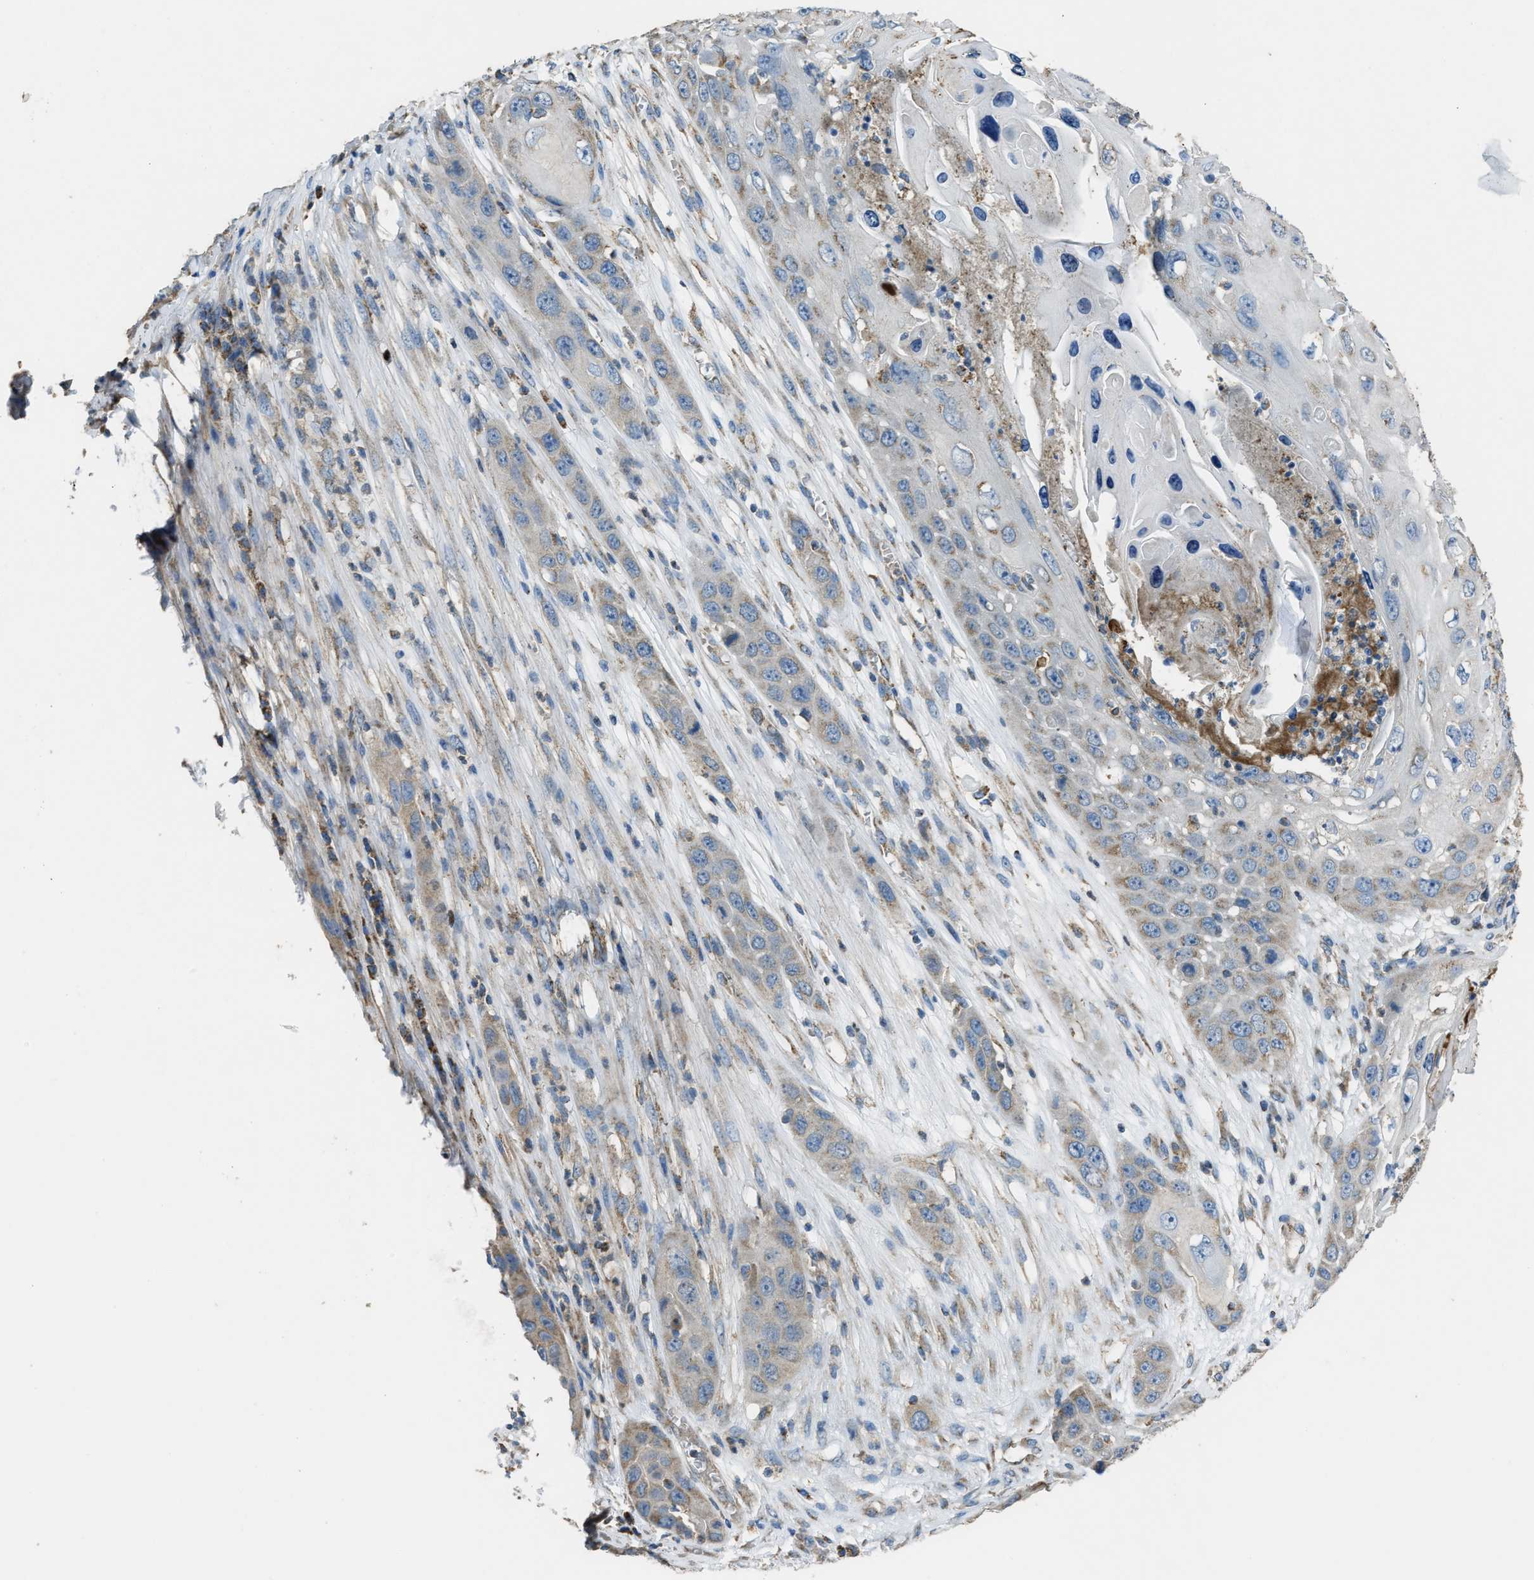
{"staining": {"intensity": "moderate", "quantity": "25%-75%", "location": "cytoplasmic/membranous"}, "tissue": "skin cancer", "cell_type": "Tumor cells", "image_type": "cancer", "snomed": [{"axis": "morphology", "description": "Squamous cell carcinoma, NOS"}, {"axis": "topography", "description": "Skin"}], "caption": "Brown immunohistochemical staining in human squamous cell carcinoma (skin) demonstrates moderate cytoplasmic/membranous staining in approximately 25%-75% of tumor cells.", "gene": "SLC25A11", "patient": {"sex": "male", "age": 55}}